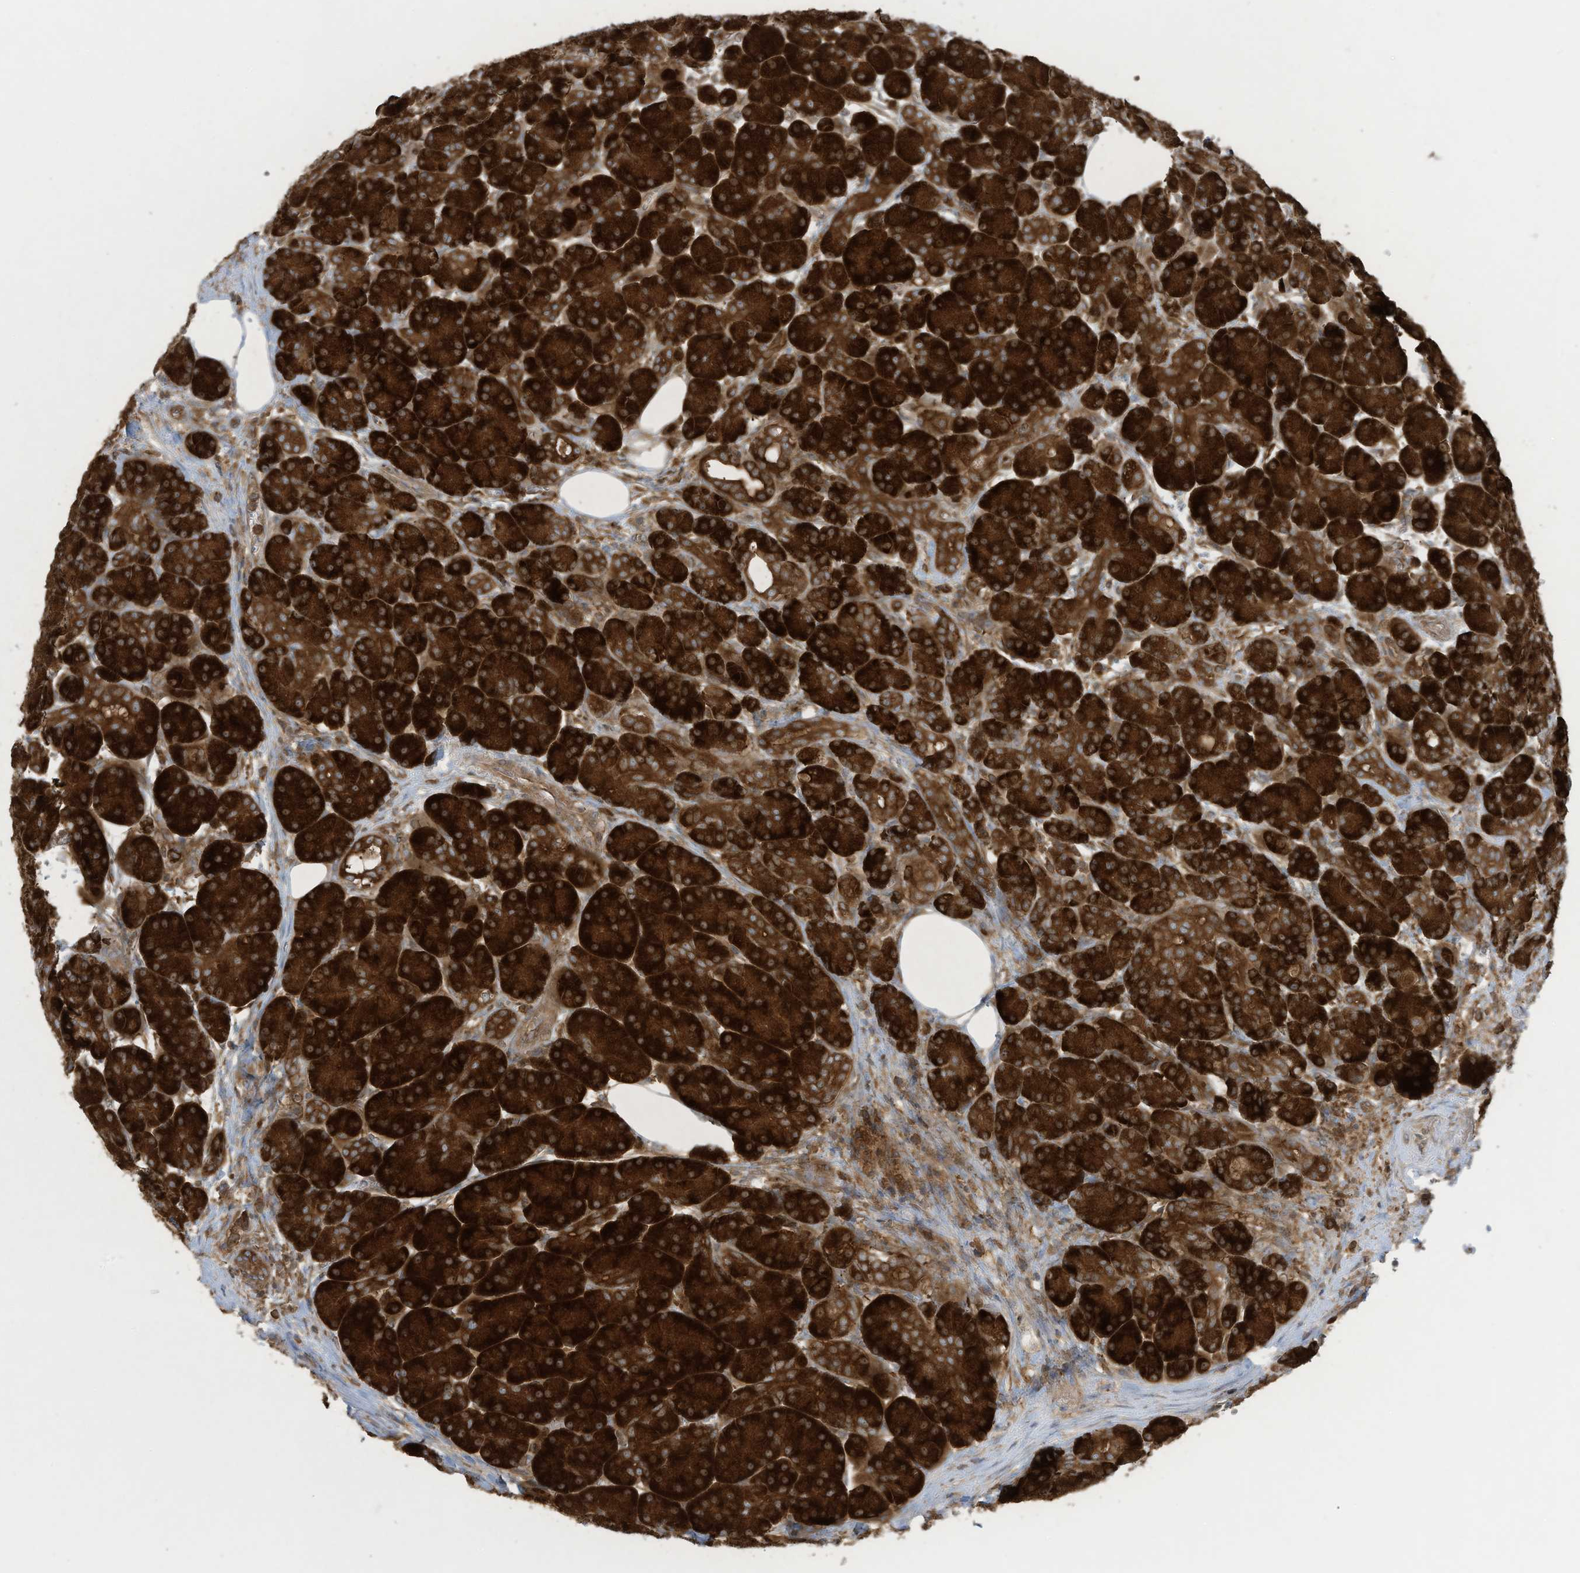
{"staining": {"intensity": "strong", "quantity": ">75%", "location": "cytoplasmic/membranous"}, "tissue": "pancreas", "cell_type": "Exocrine glandular cells", "image_type": "normal", "snomed": [{"axis": "morphology", "description": "Normal tissue, NOS"}, {"axis": "topography", "description": "Pancreas"}], "caption": "Pancreas stained with DAB immunohistochemistry (IHC) exhibits high levels of strong cytoplasmic/membranous positivity in approximately >75% of exocrine glandular cells.", "gene": "OLA1", "patient": {"sex": "male", "age": 63}}